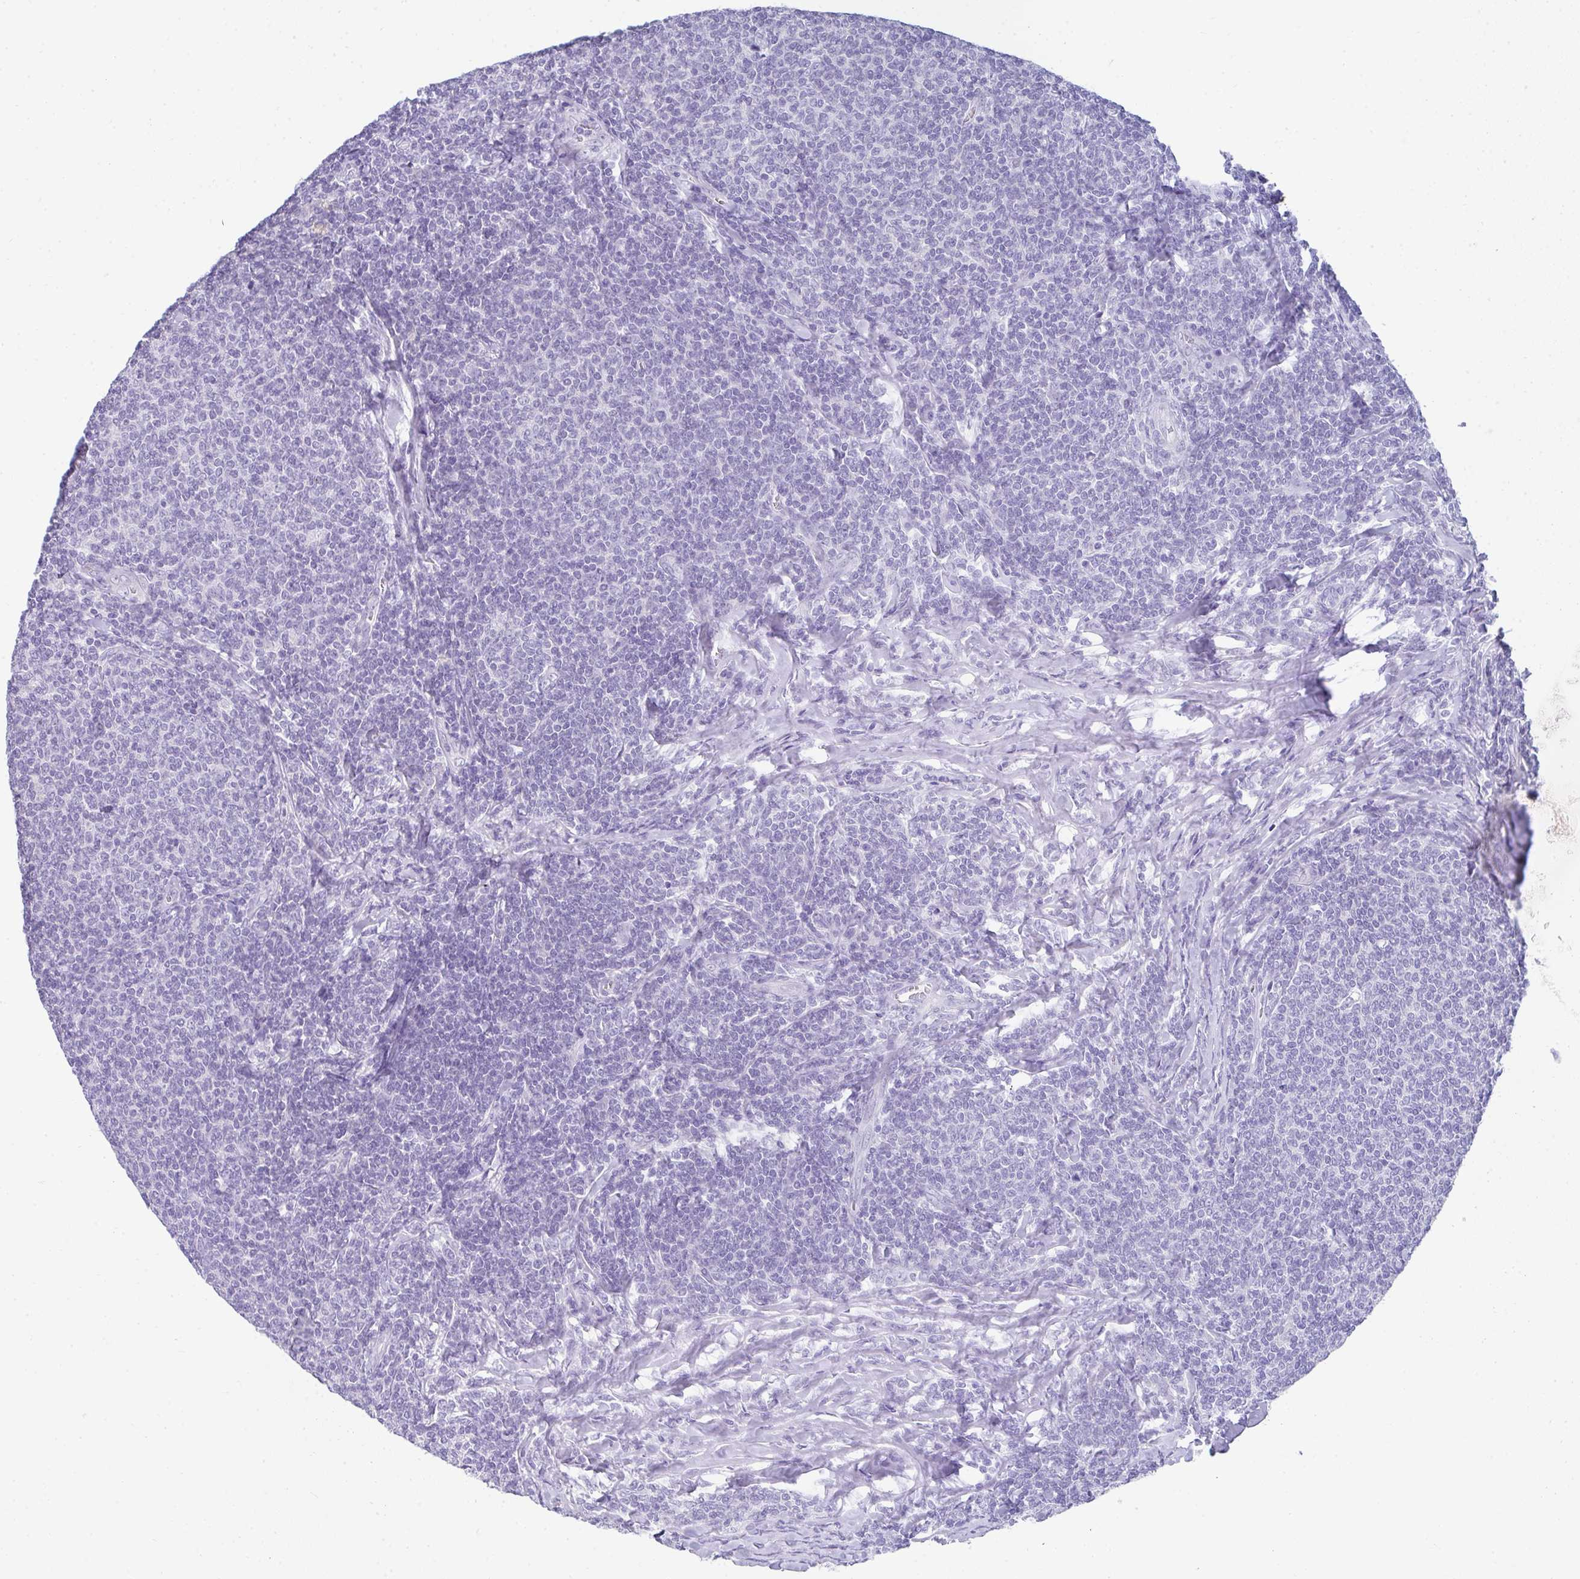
{"staining": {"intensity": "negative", "quantity": "none", "location": "none"}, "tissue": "lymphoma", "cell_type": "Tumor cells", "image_type": "cancer", "snomed": [{"axis": "morphology", "description": "Malignant lymphoma, non-Hodgkin's type, Low grade"}, {"axis": "topography", "description": "Lymph node"}], "caption": "DAB (3,3'-diaminobenzidine) immunohistochemical staining of human lymphoma shows no significant positivity in tumor cells.", "gene": "RLF", "patient": {"sex": "male", "age": 52}}